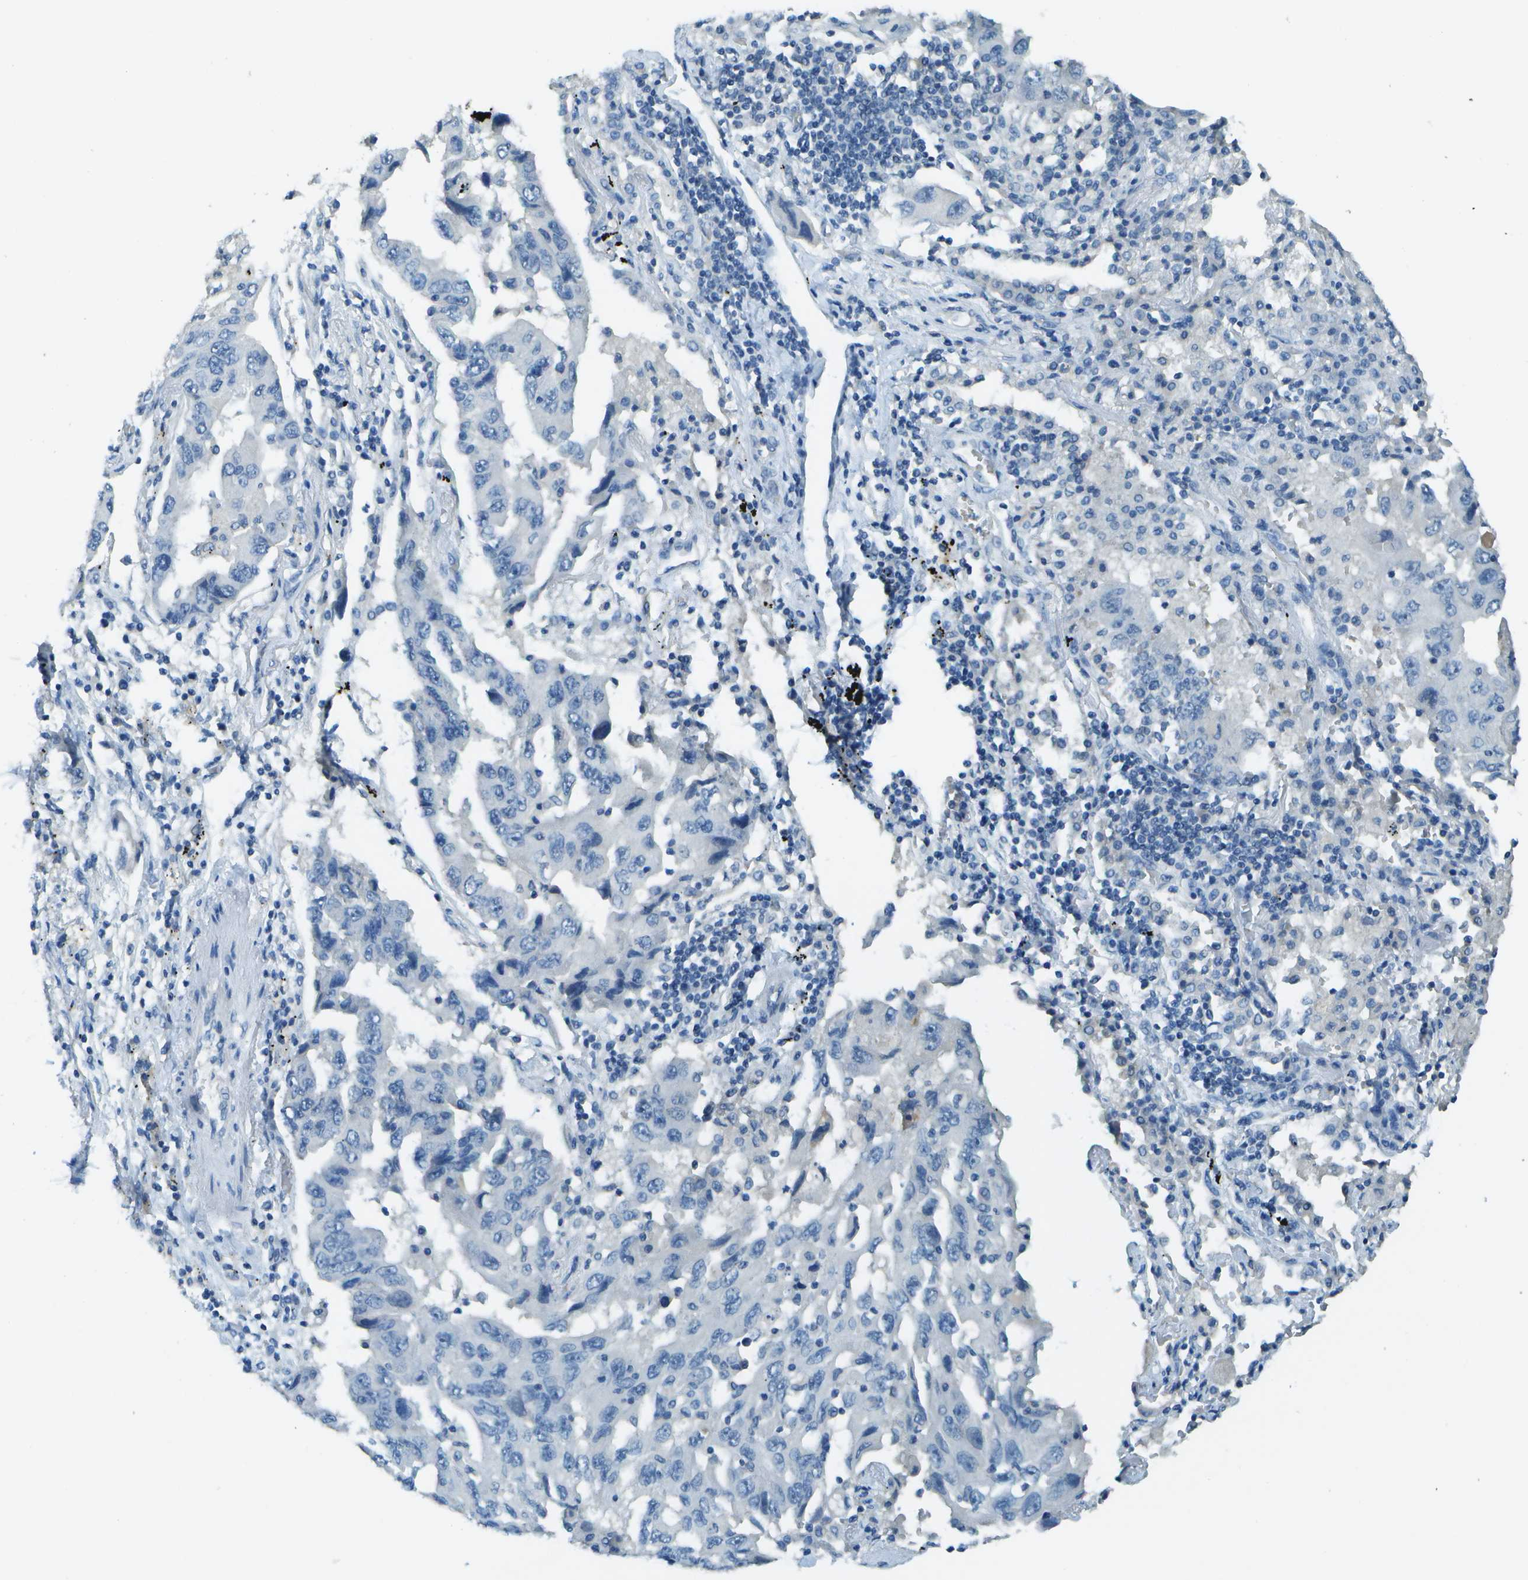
{"staining": {"intensity": "negative", "quantity": "none", "location": "none"}, "tissue": "lung cancer", "cell_type": "Tumor cells", "image_type": "cancer", "snomed": [{"axis": "morphology", "description": "Adenocarcinoma, NOS"}, {"axis": "topography", "description": "Lung"}], "caption": "A high-resolution histopathology image shows IHC staining of lung cancer (adenocarcinoma), which demonstrates no significant positivity in tumor cells.", "gene": "LGI2", "patient": {"sex": "female", "age": 65}}